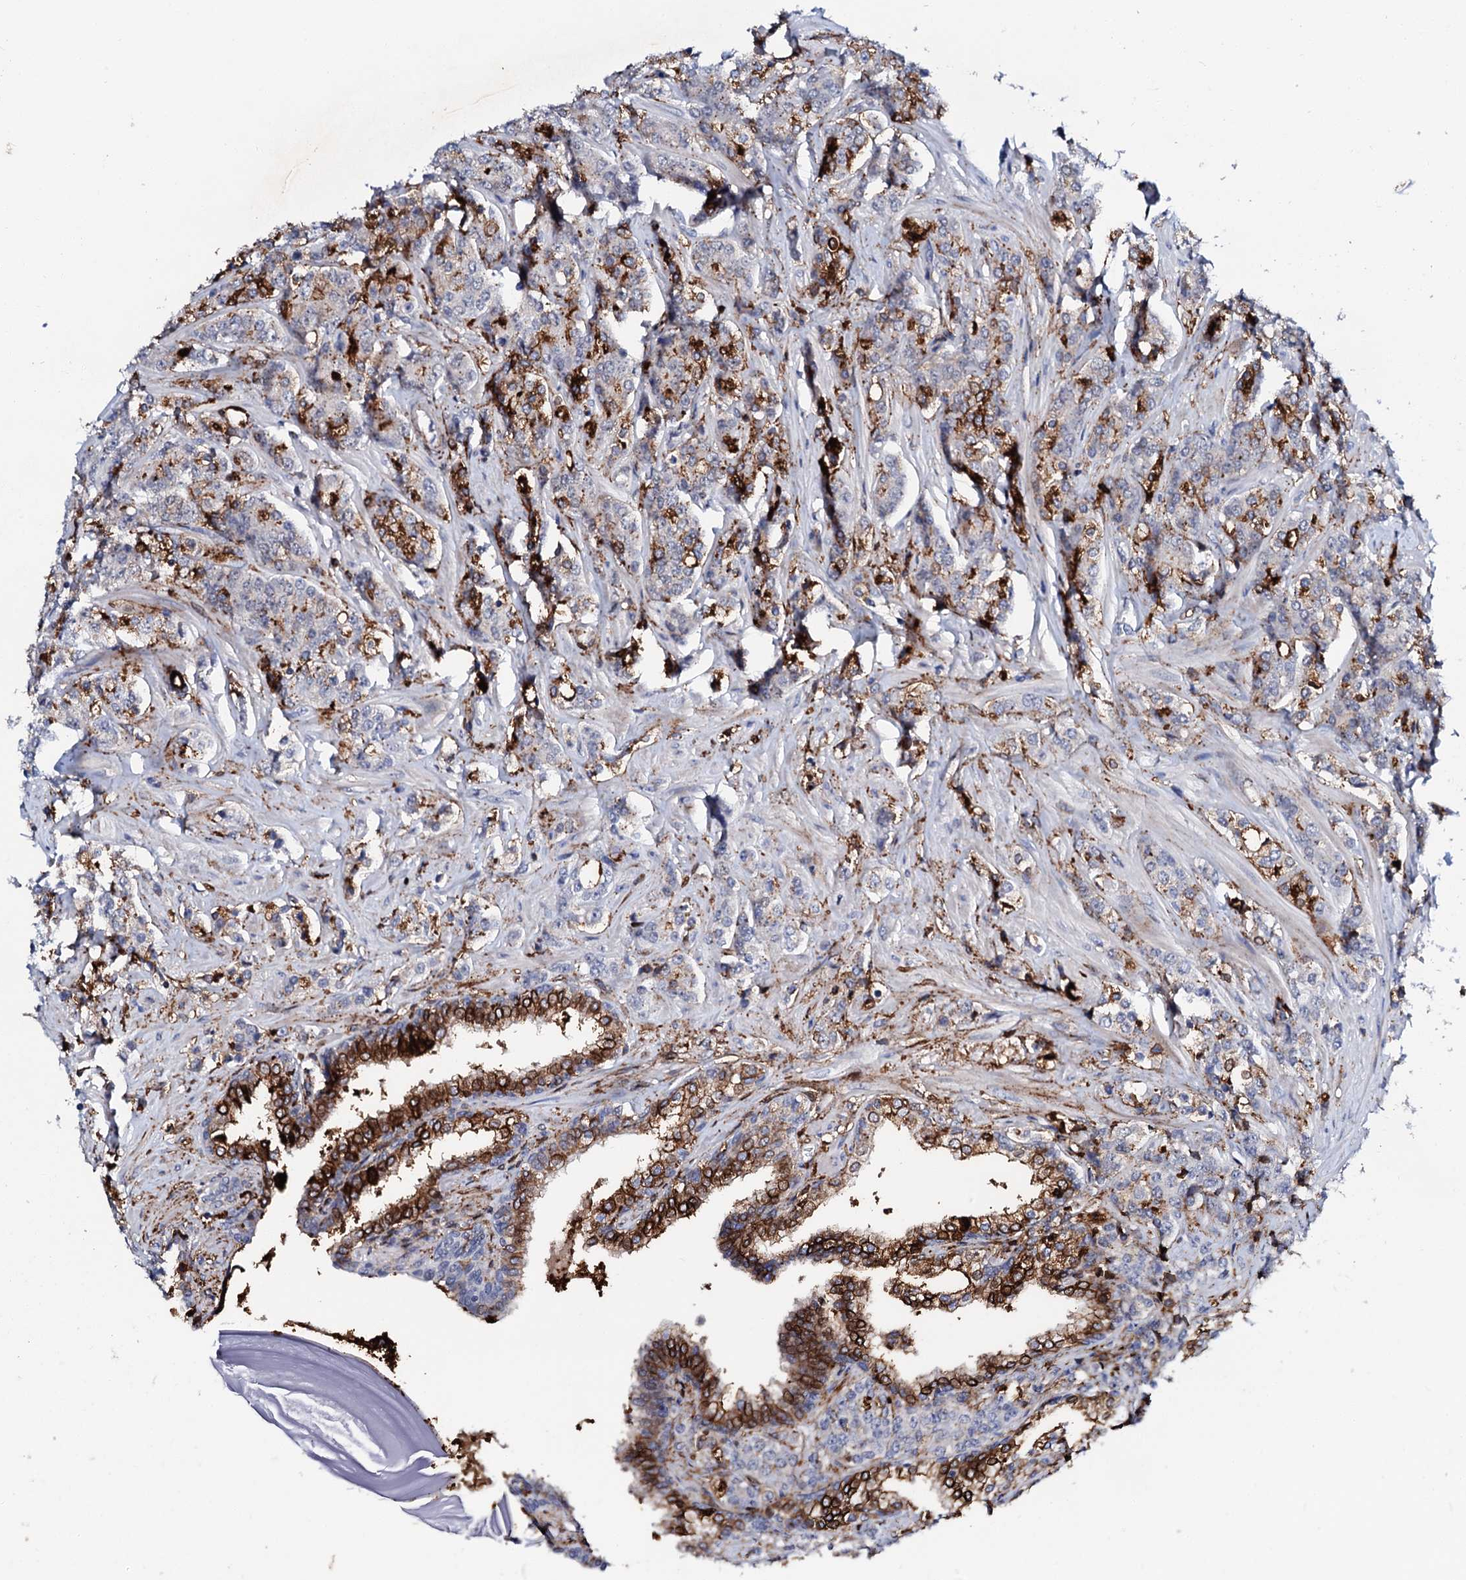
{"staining": {"intensity": "strong", "quantity": "<25%", "location": "cytoplasmic/membranous"}, "tissue": "prostate cancer", "cell_type": "Tumor cells", "image_type": "cancer", "snomed": [{"axis": "morphology", "description": "Adenocarcinoma, High grade"}, {"axis": "topography", "description": "Prostate"}], "caption": "Immunohistochemical staining of human prostate cancer (adenocarcinoma (high-grade)) demonstrates medium levels of strong cytoplasmic/membranous protein staining in approximately <25% of tumor cells.", "gene": "MED13L", "patient": {"sex": "male", "age": 62}}